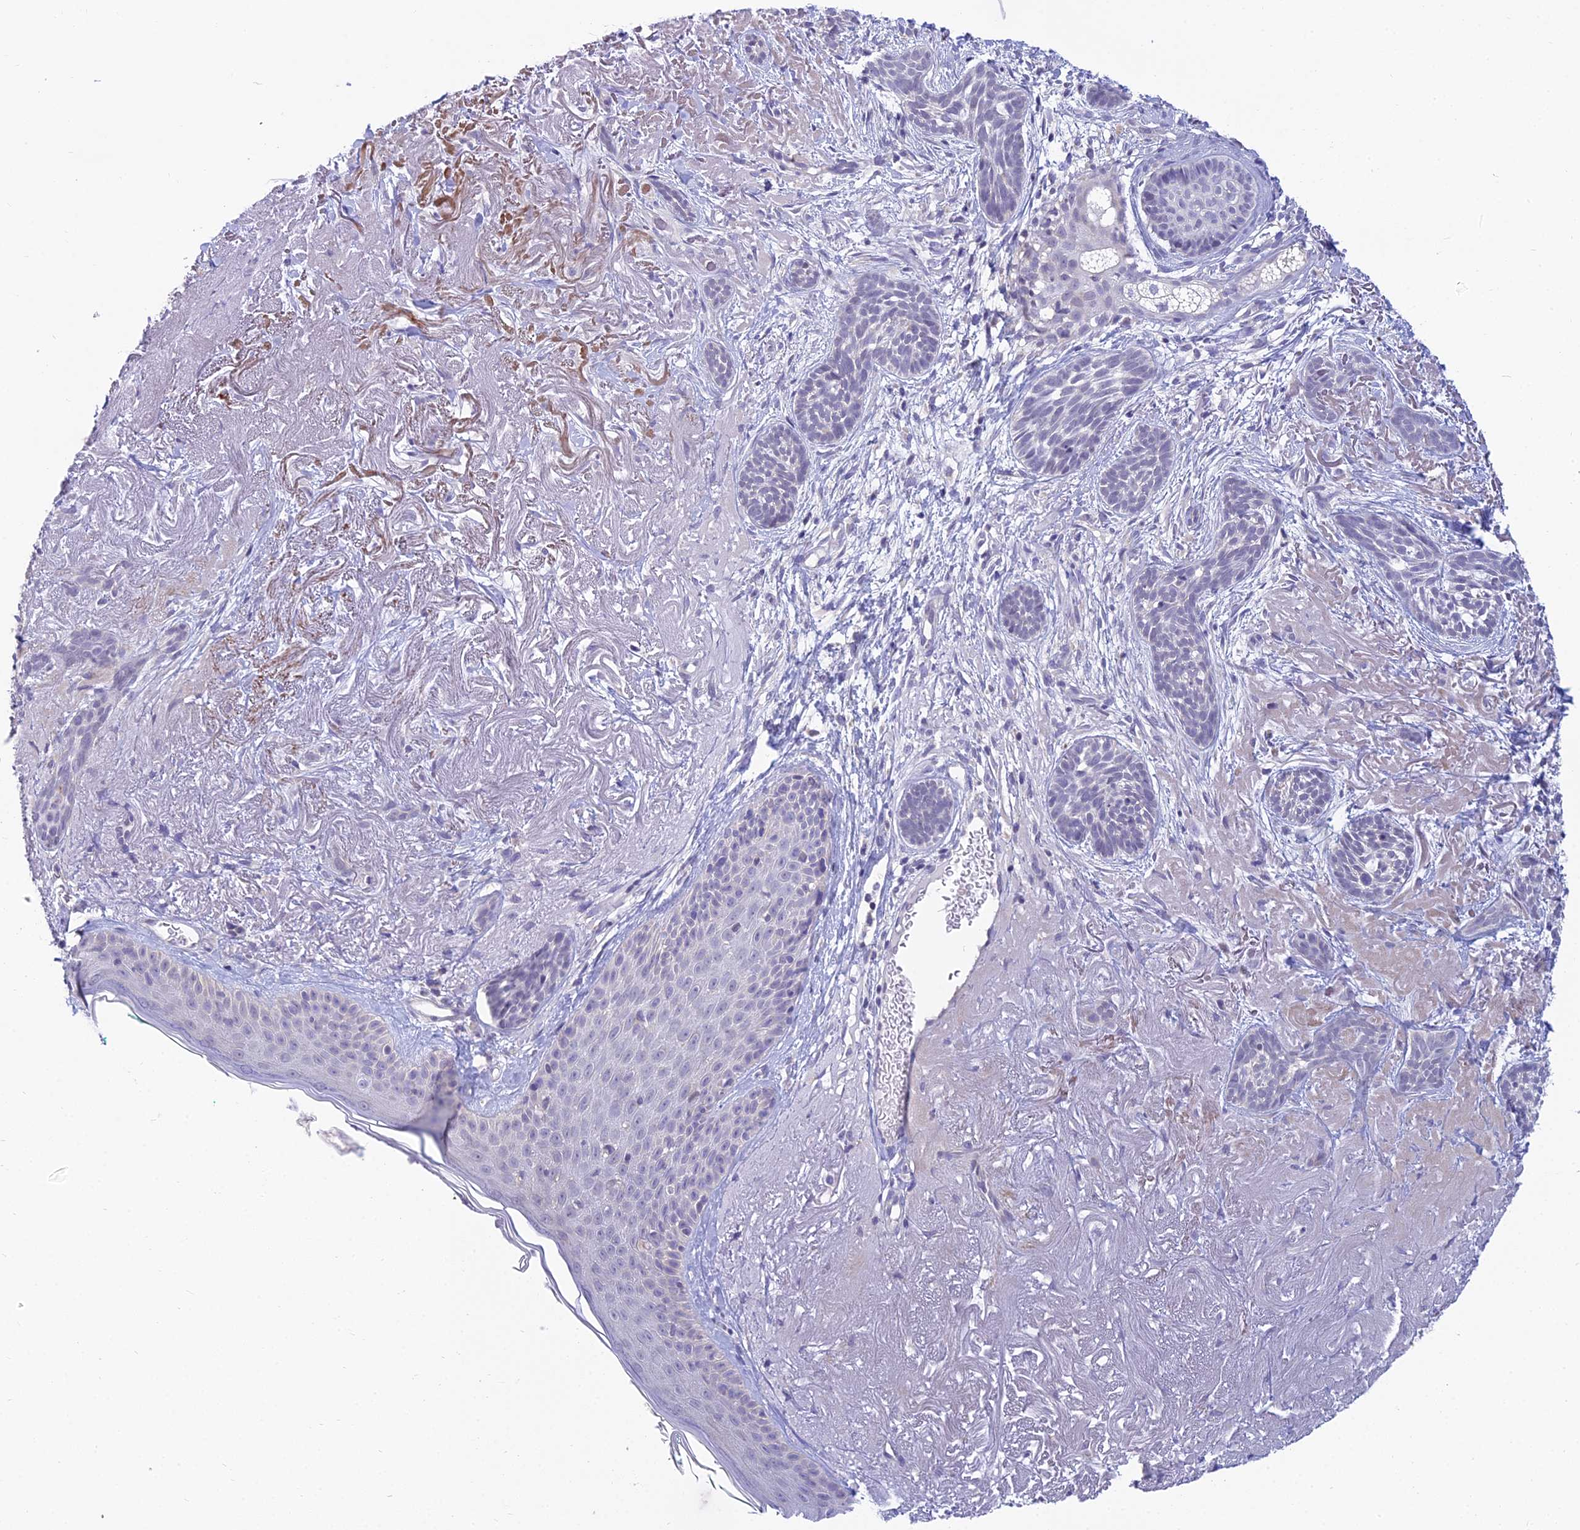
{"staining": {"intensity": "negative", "quantity": "none", "location": "none"}, "tissue": "skin cancer", "cell_type": "Tumor cells", "image_type": "cancer", "snomed": [{"axis": "morphology", "description": "Basal cell carcinoma"}, {"axis": "topography", "description": "Skin"}], "caption": "Basal cell carcinoma (skin) was stained to show a protein in brown. There is no significant expression in tumor cells.", "gene": "CFAP206", "patient": {"sex": "male", "age": 71}}